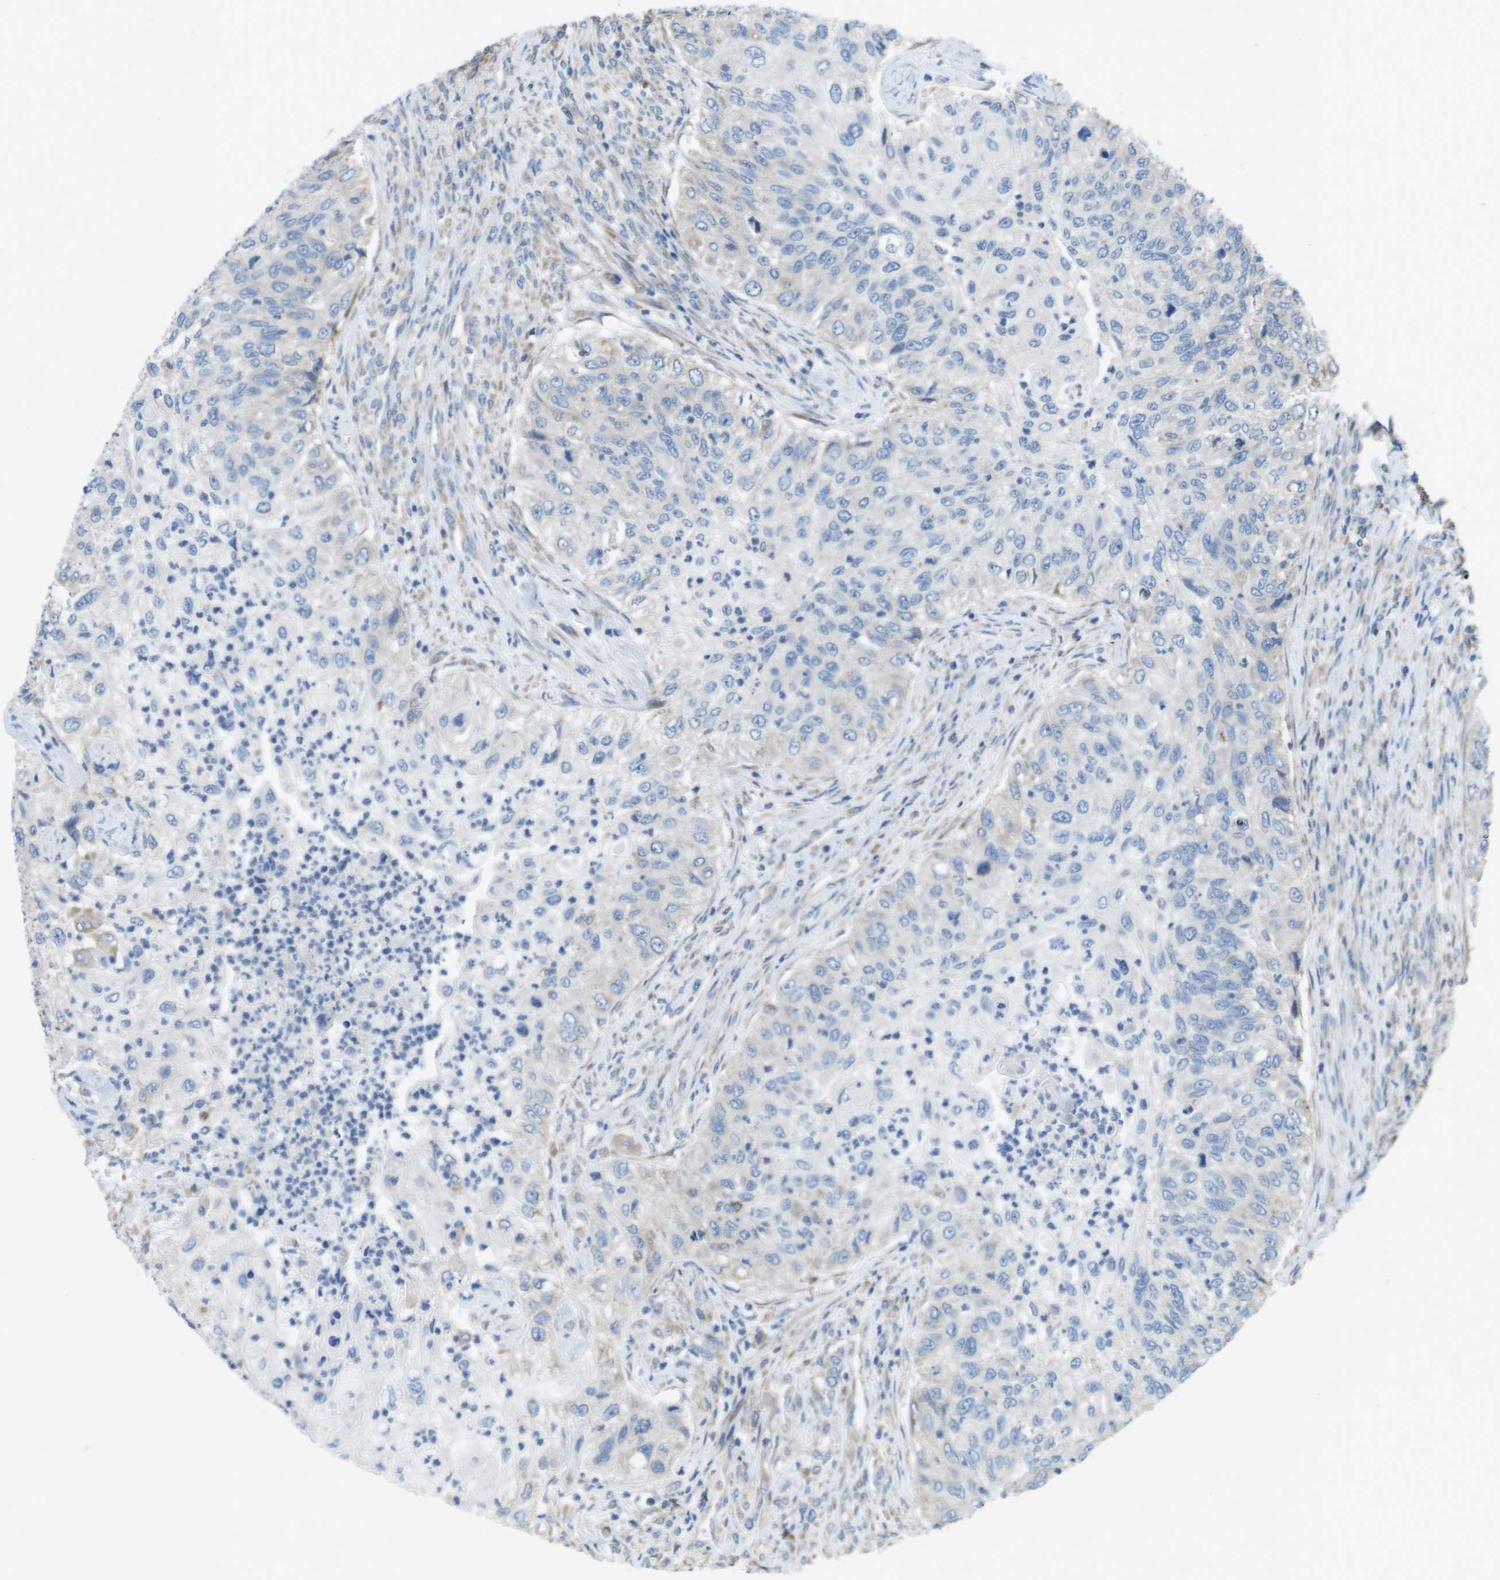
{"staining": {"intensity": "negative", "quantity": "none", "location": "none"}, "tissue": "urothelial cancer", "cell_type": "Tumor cells", "image_type": "cancer", "snomed": [{"axis": "morphology", "description": "Urothelial carcinoma, High grade"}, {"axis": "topography", "description": "Urinary bladder"}], "caption": "Immunohistochemical staining of human urothelial cancer shows no significant staining in tumor cells.", "gene": "CLCN2", "patient": {"sex": "female", "age": 60}}